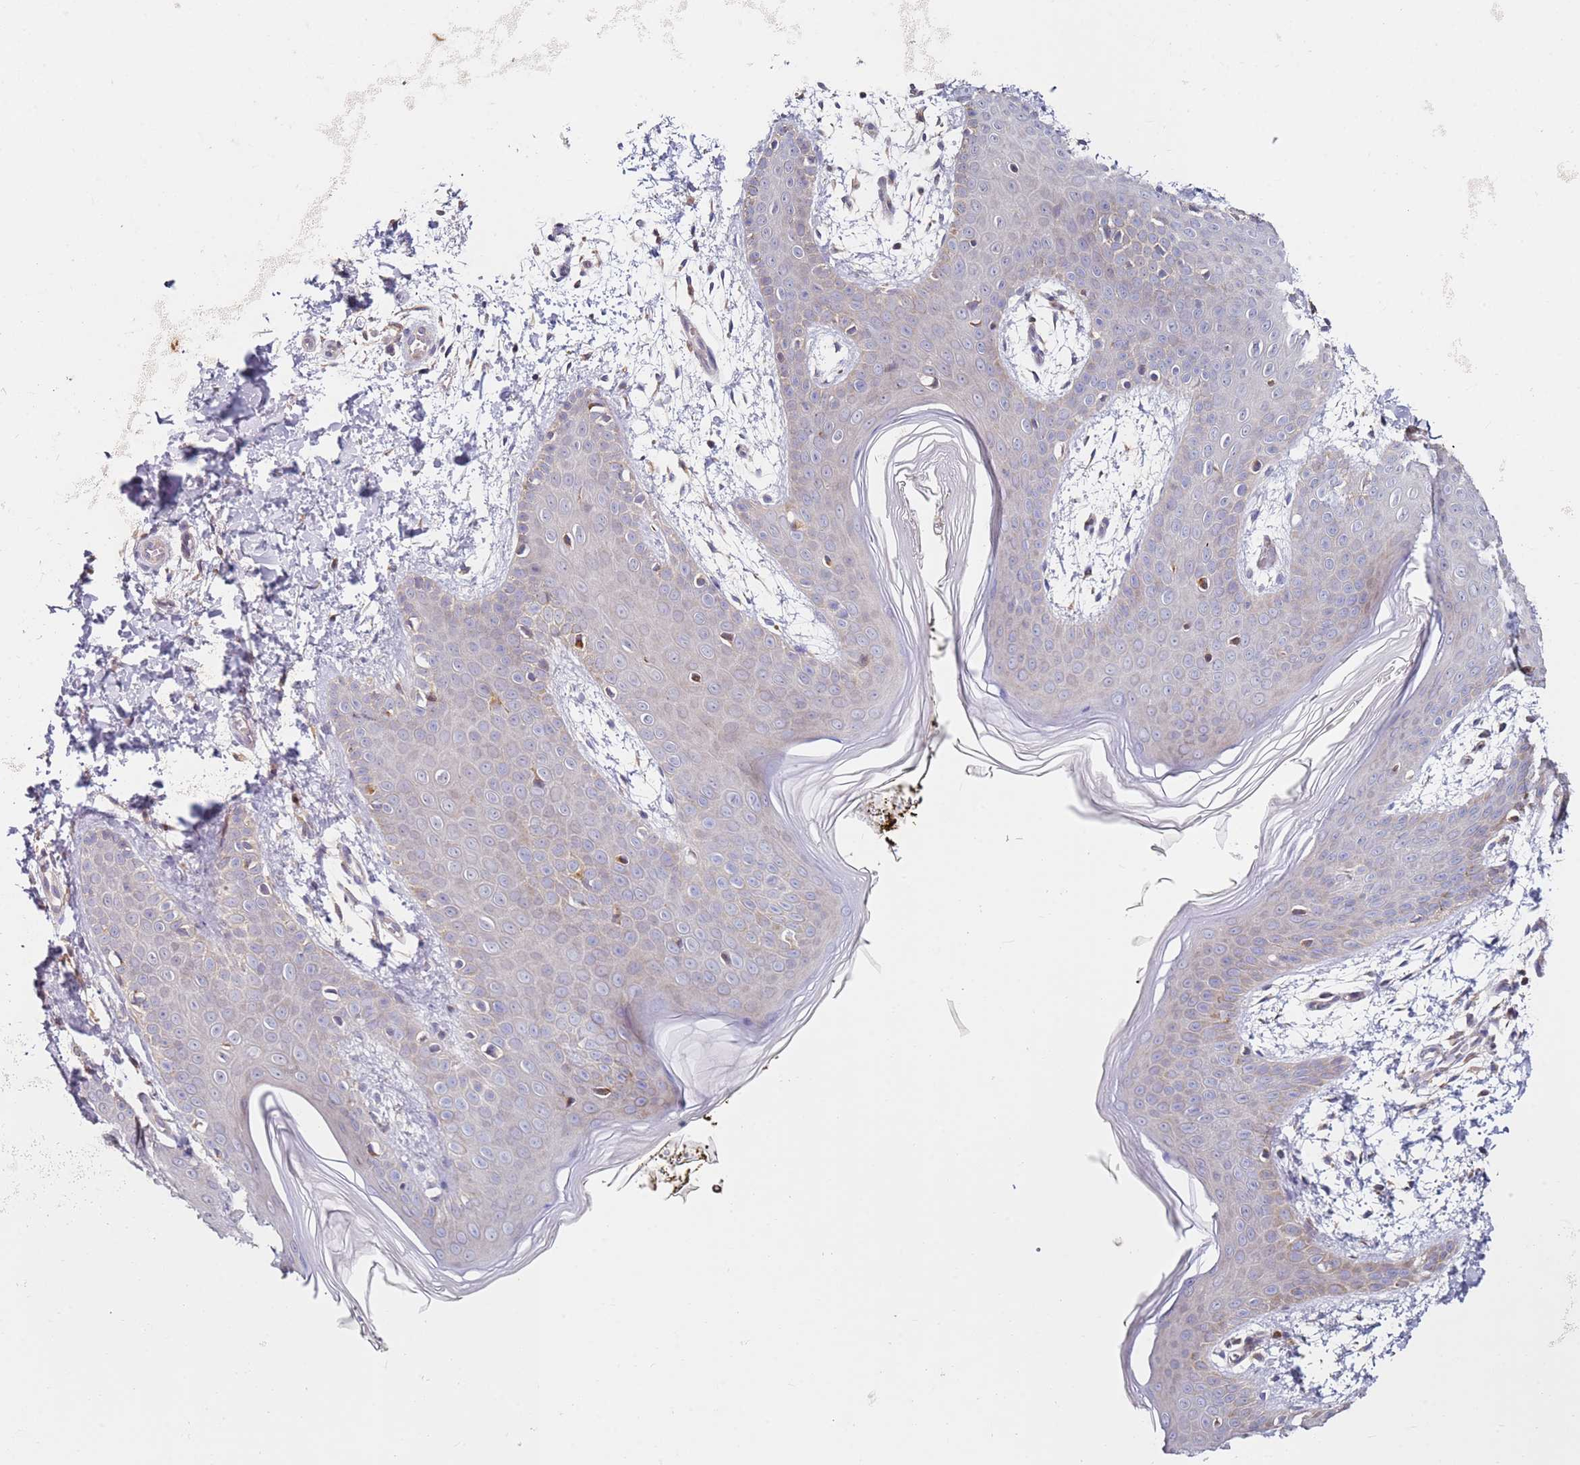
{"staining": {"intensity": "negative", "quantity": "none", "location": "none"}, "tissue": "skin", "cell_type": "Fibroblasts", "image_type": "normal", "snomed": [{"axis": "morphology", "description": "Normal tissue, NOS"}, {"axis": "topography", "description": "Skin"}], "caption": "A high-resolution micrograph shows immunohistochemistry (IHC) staining of normal skin, which exhibits no significant expression in fibroblasts.", "gene": "CNOT9", "patient": {"sex": "male", "age": 36}}